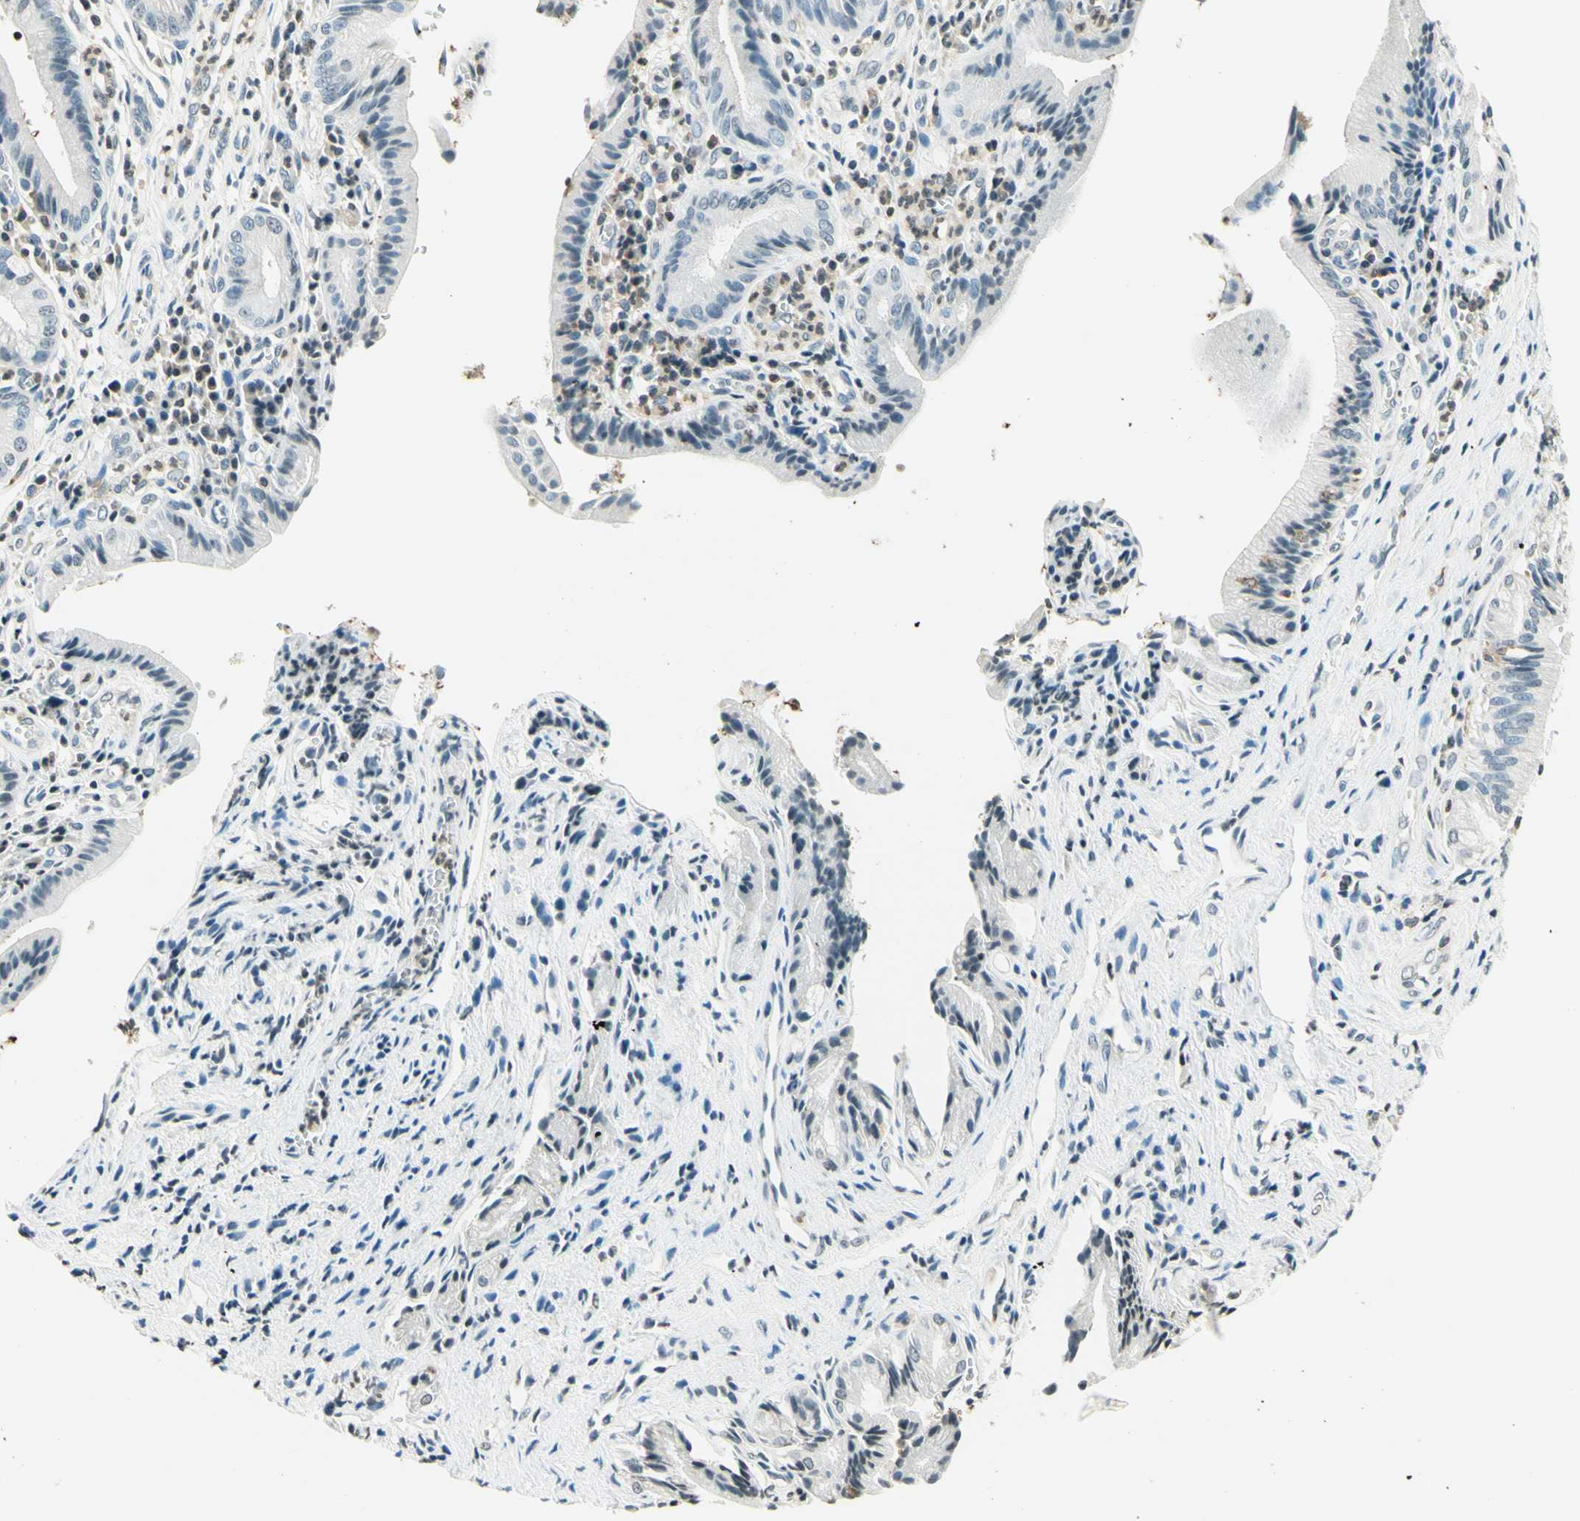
{"staining": {"intensity": "negative", "quantity": "none", "location": "none"}, "tissue": "pancreatic cancer", "cell_type": "Tumor cells", "image_type": "cancer", "snomed": [{"axis": "morphology", "description": "Adenocarcinoma, NOS"}, {"axis": "topography", "description": "Pancreas"}], "caption": "DAB (3,3'-diaminobenzidine) immunohistochemical staining of adenocarcinoma (pancreatic) exhibits no significant positivity in tumor cells. (DAB IHC with hematoxylin counter stain).", "gene": "WIPF1", "patient": {"sex": "female", "age": 75}}